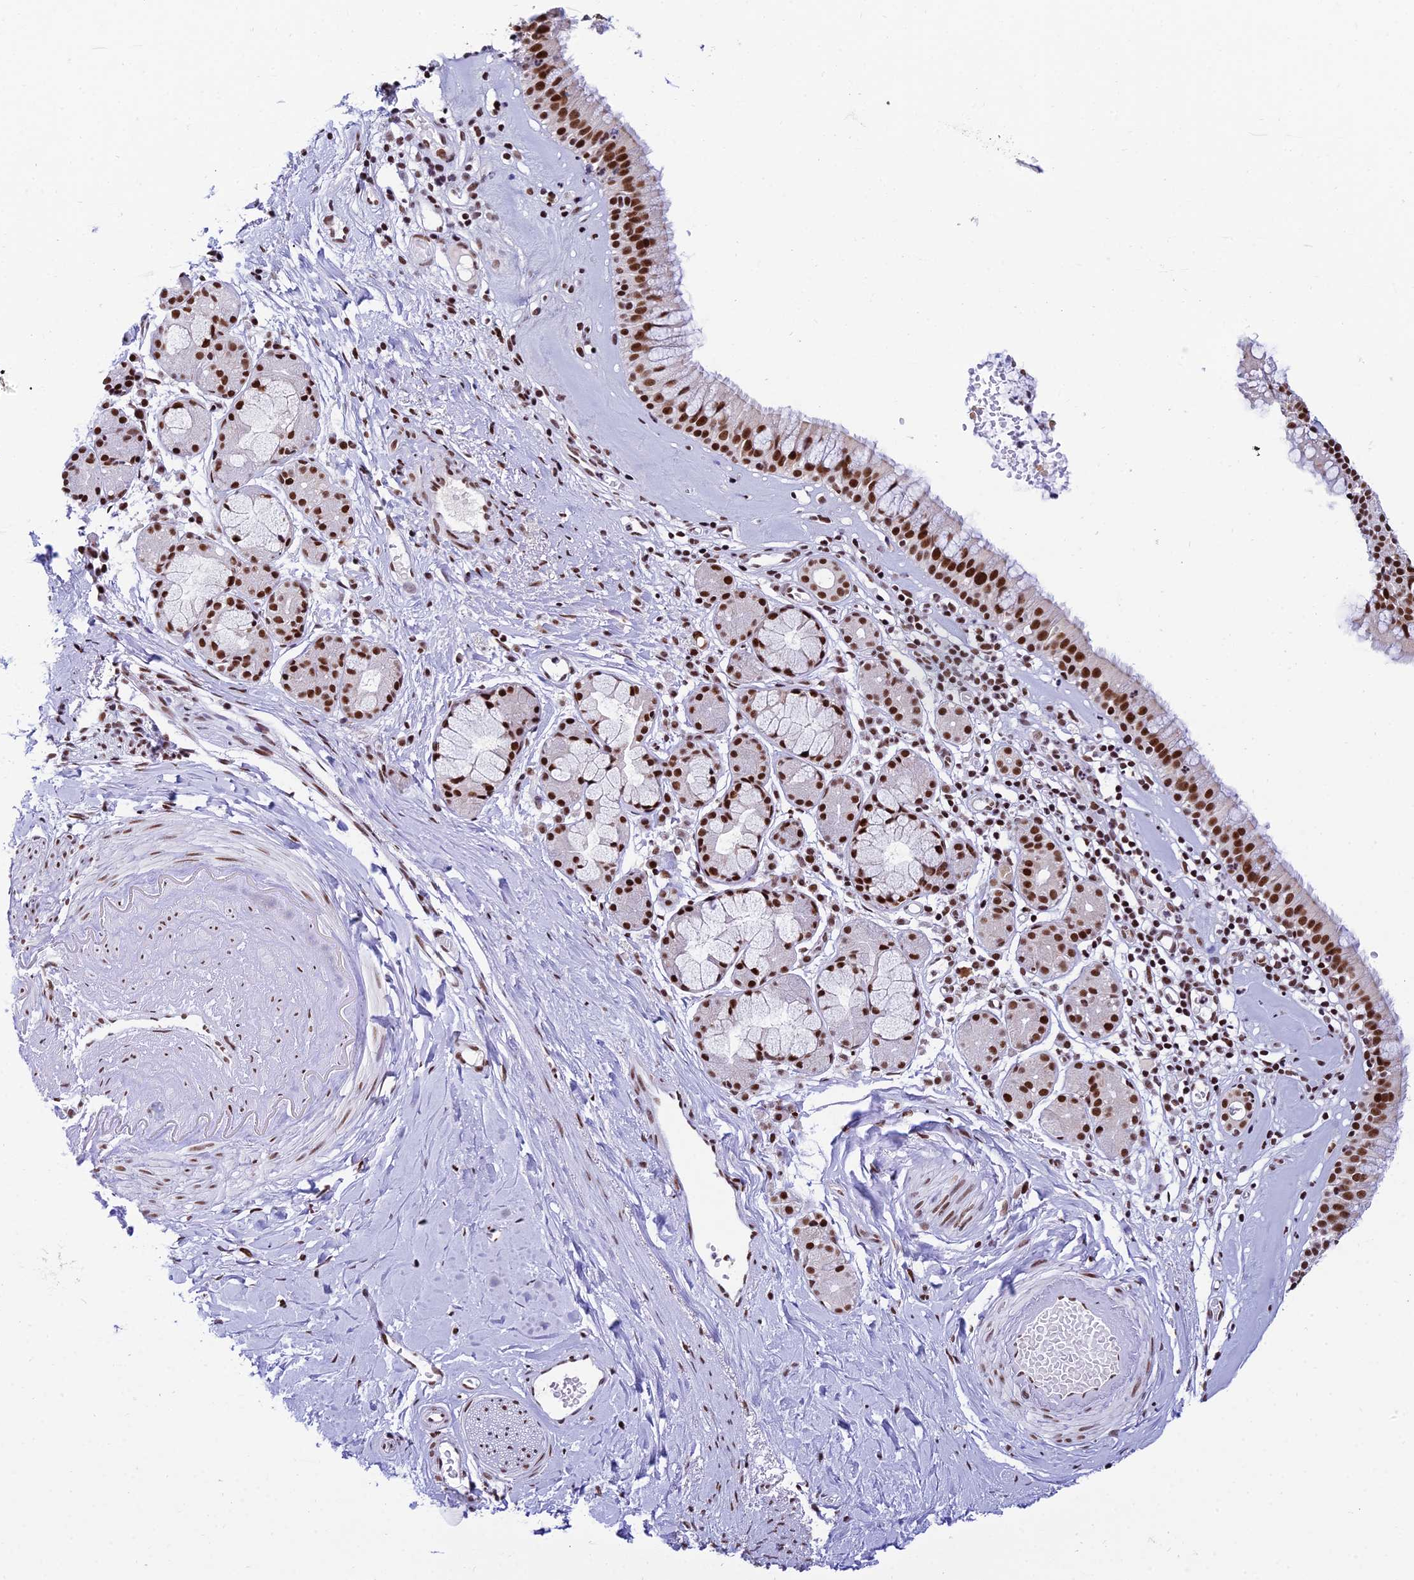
{"staining": {"intensity": "strong", "quantity": ">75%", "location": "nuclear"}, "tissue": "nasopharynx", "cell_type": "Respiratory epithelial cells", "image_type": "normal", "snomed": [{"axis": "morphology", "description": "Normal tissue, NOS"}, {"axis": "topography", "description": "Nasopharynx"}], "caption": "Immunohistochemical staining of normal human nasopharynx exhibits strong nuclear protein positivity in about >75% of respiratory epithelial cells.", "gene": "USP22", "patient": {"sex": "male", "age": 82}}